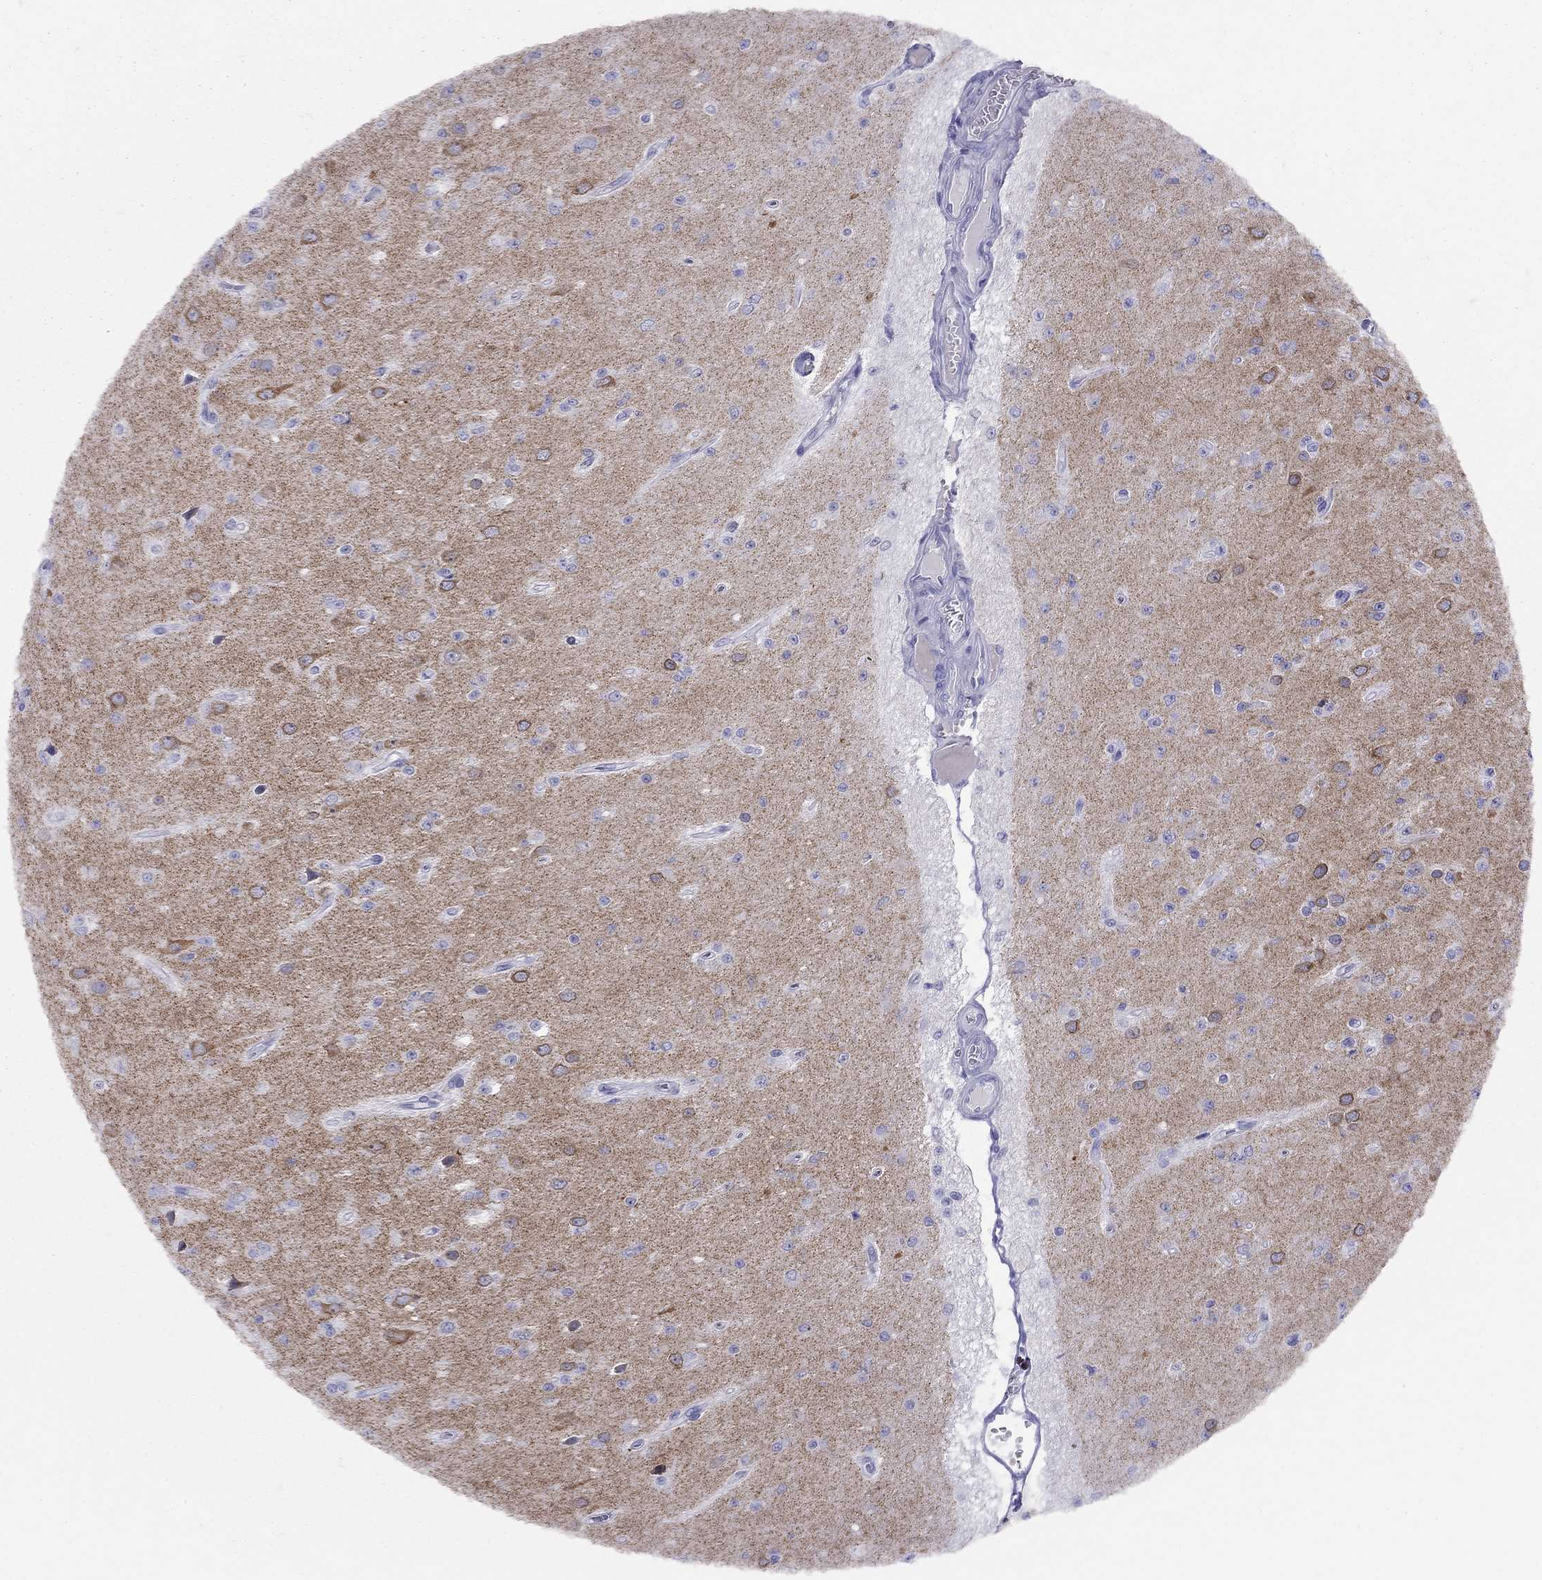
{"staining": {"intensity": "negative", "quantity": "none", "location": "none"}, "tissue": "glioma", "cell_type": "Tumor cells", "image_type": "cancer", "snomed": [{"axis": "morphology", "description": "Glioma, malignant, Low grade"}, {"axis": "topography", "description": "Brain"}], "caption": "A high-resolution image shows IHC staining of glioma, which exhibits no significant expression in tumor cells. (DAB (3,3'-diaminobenzidine) immunohistochemistry with hematoxylin counter stain).", "gene": "GRIA2", "patient": {"sex": "female", "age": 45}}